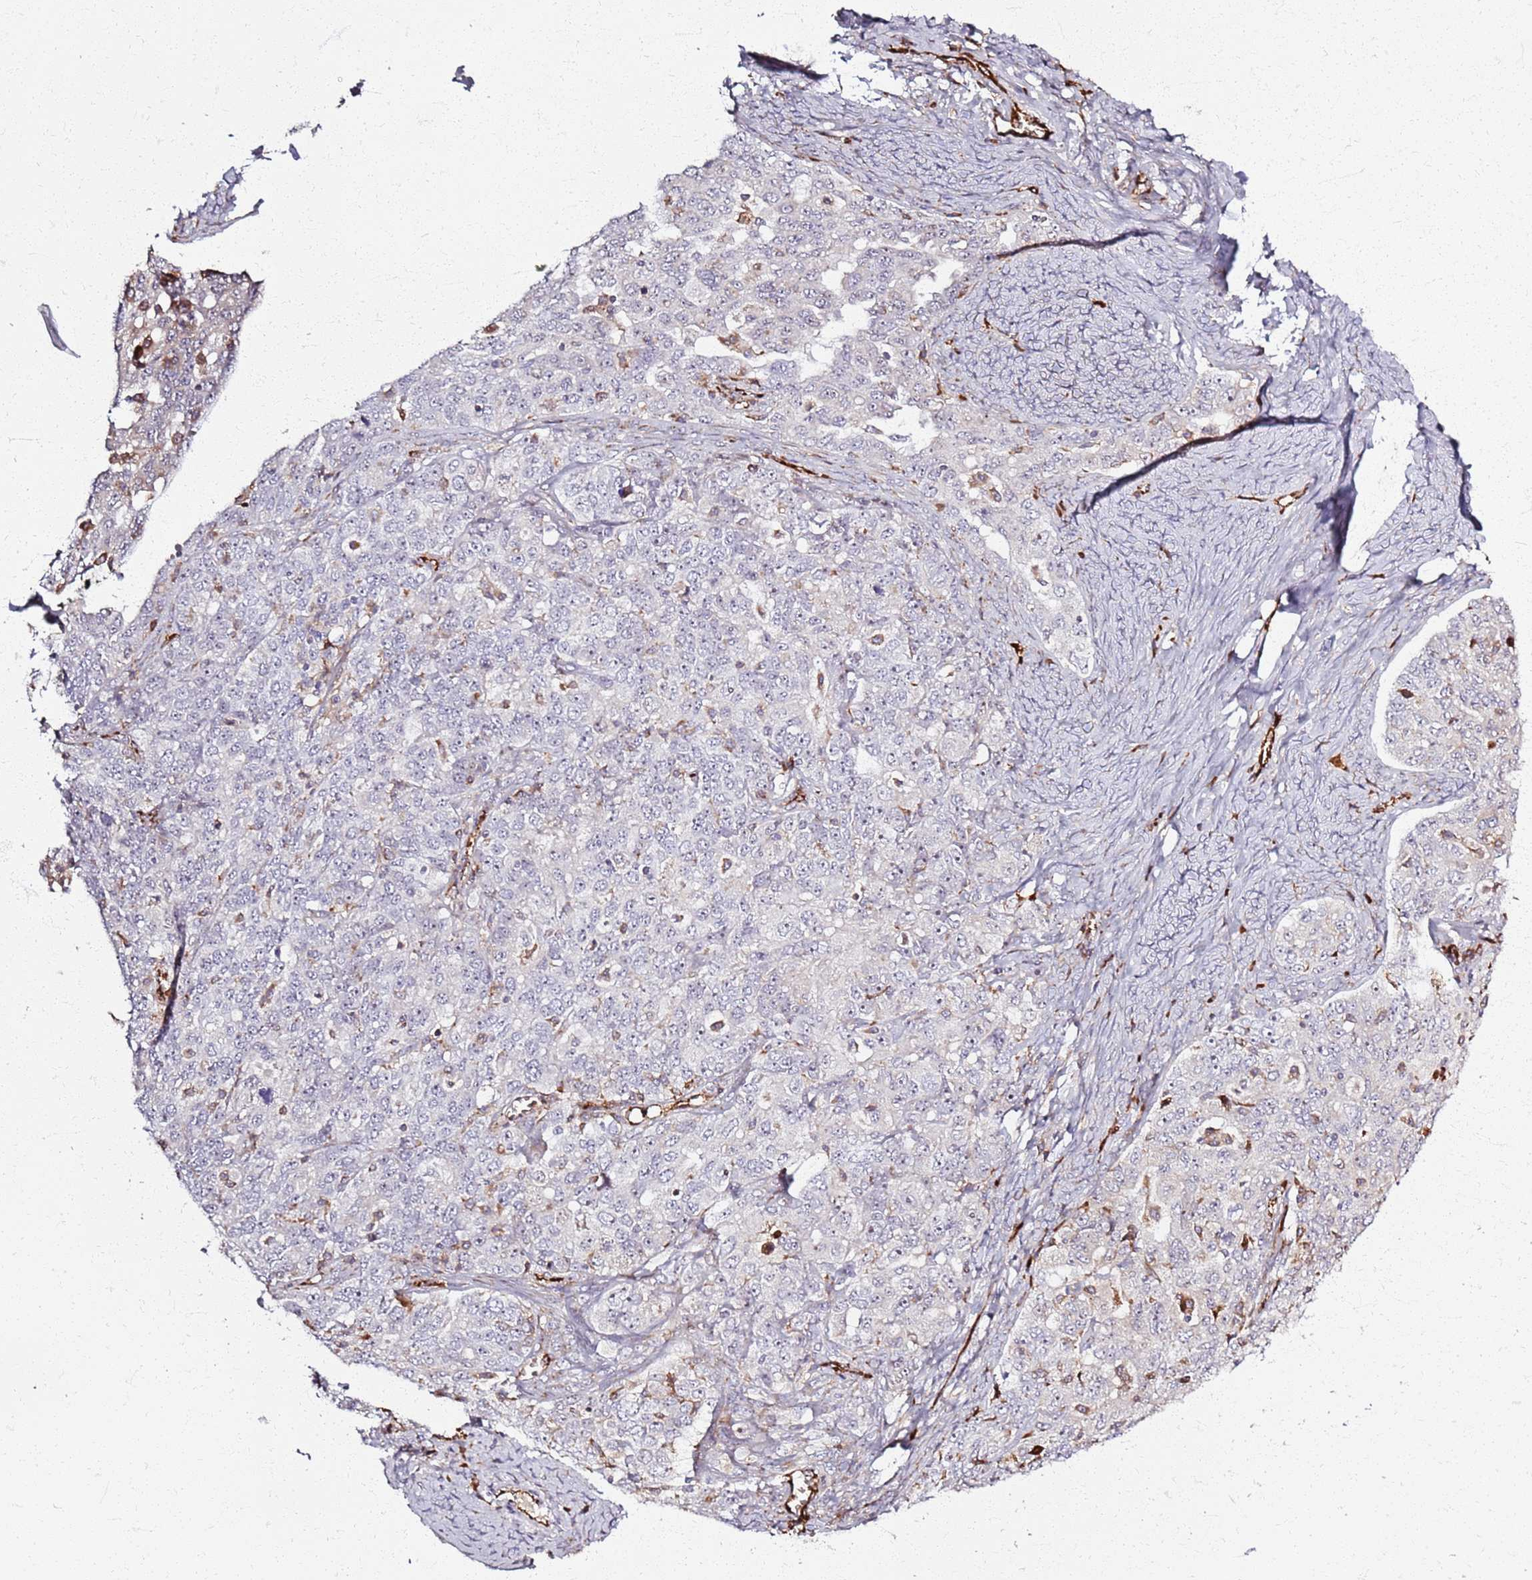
{"staining": {"intensity": "negative", "quantity": "none", "location": "none"}, "tissue": "ovarian cancer", "cell_type": "Tumor cells", "image_type": "cancer", "snomed": [{"axis": "morphology", "description": "Carcinoma, endometroid"}, {"axis": "topography", "description": "Ovary"}], "caption": "Immunohistochemistry (IHC) image of human ovarian cancer stained for a protein (brown), which exhibits no expression in tumor cells.", "gene": "KRI1", "patient": {"sex": "female", "age": 62}}